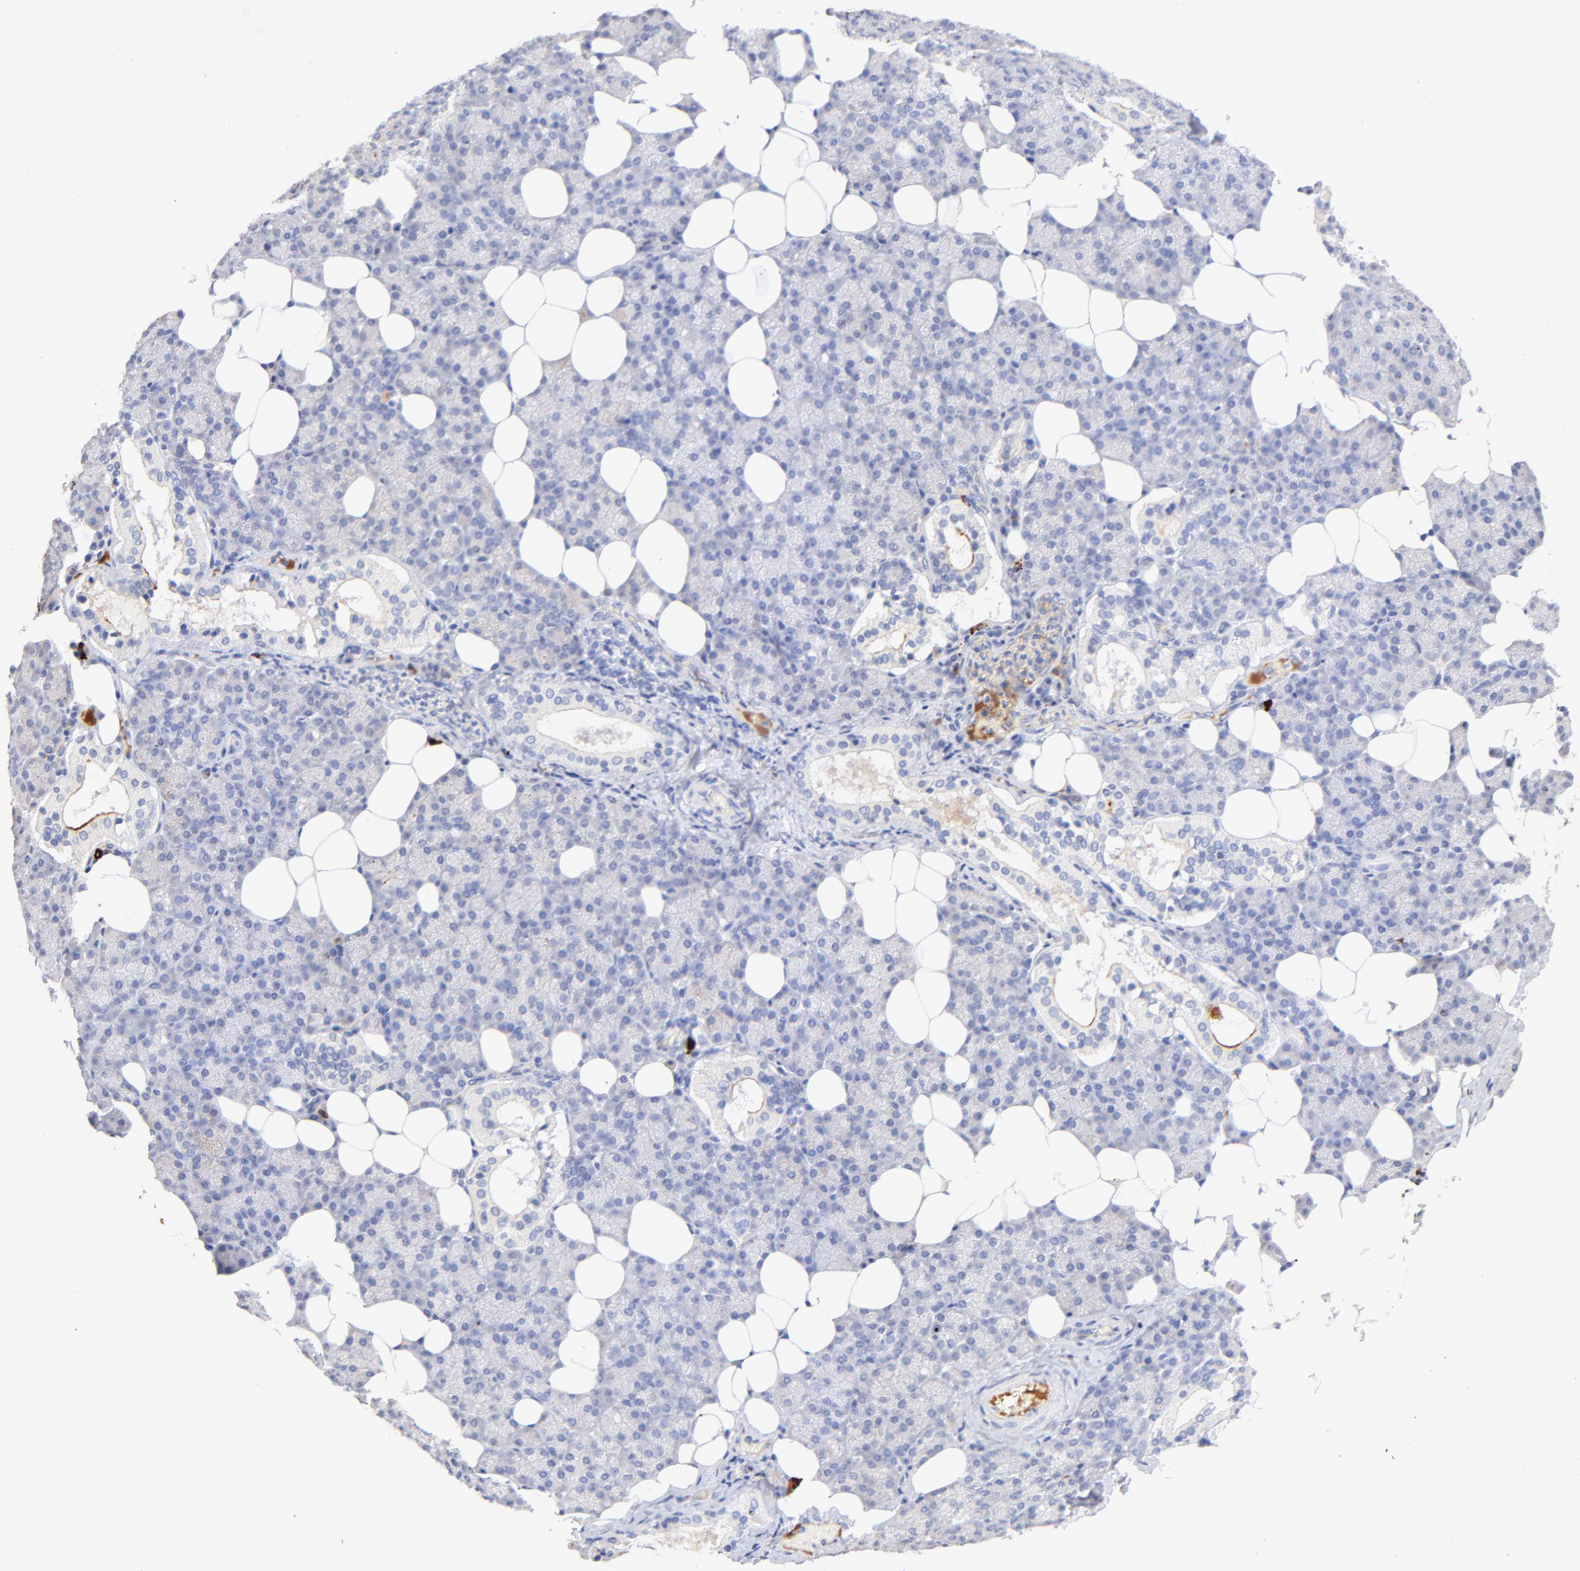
{"staining": {"intensity": "weak", "quantity": "<25%", "location": "cytoplasmic/membranous"}, "tissue": "salivary gland", "cell_type": "Glandular cells", "image_type": "normal", "snomed": [{"axis": "morphology", "description": "Normal tissue, NOS"}, {"axis": "topography", "description": "Lymph node"}, {"axis": "topography", "description": "Salivary gland"}], "caption": "Photomicrograph shows no protein staining in glandular cells of unremarkable salivary gland. (DAB immunohistochemistry visualized using brightfield microscopy, high magnification).", "gene": "IGLV7", "patient": {"sex": "male", "age": 8}}